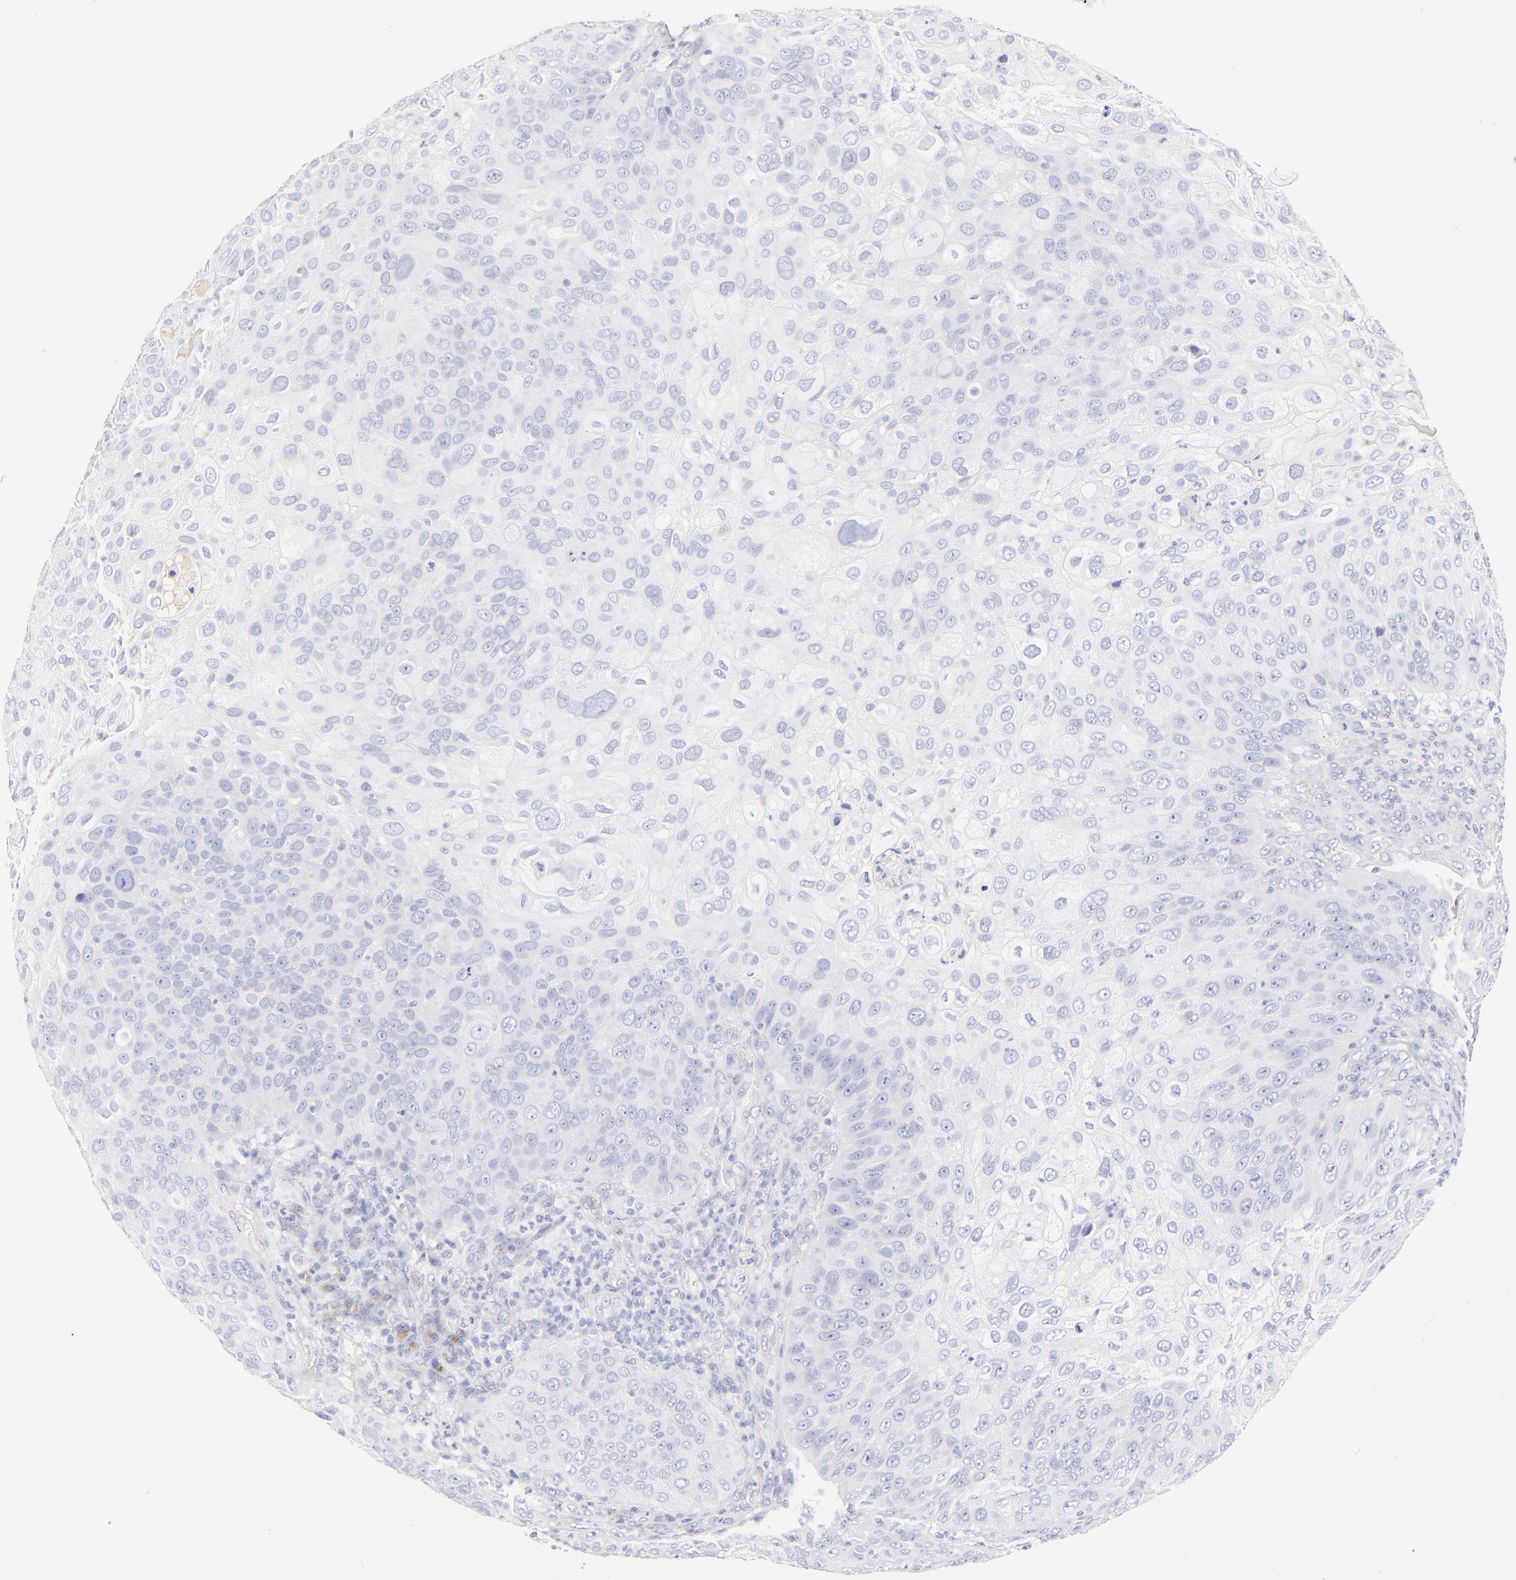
{"staining": {"intensity": "negative", "quantity": "none", "location": "none"}, "tissue": "skin cancer", "cell_type": "Tumor cells", "image_type": "cancer", "snomed": [{"axis": "morphology", "description": "Squamous cell carcinoma, NOS"}, {"axis": "topography", "description": "Skin"}], "caption": "High magnification brightfield microscopy of skin cancer stained with DAB (3,3'-diaminobenzidine) (brown) and counterstained with hematoxylin (blue): tumor cells show no significant expression. (DAB immunohistochemistry (IHC) visualized using brightfield microscopy, high magnification).", "gene": "ASB9", "patient": {"sex": "male", "age": 87}}